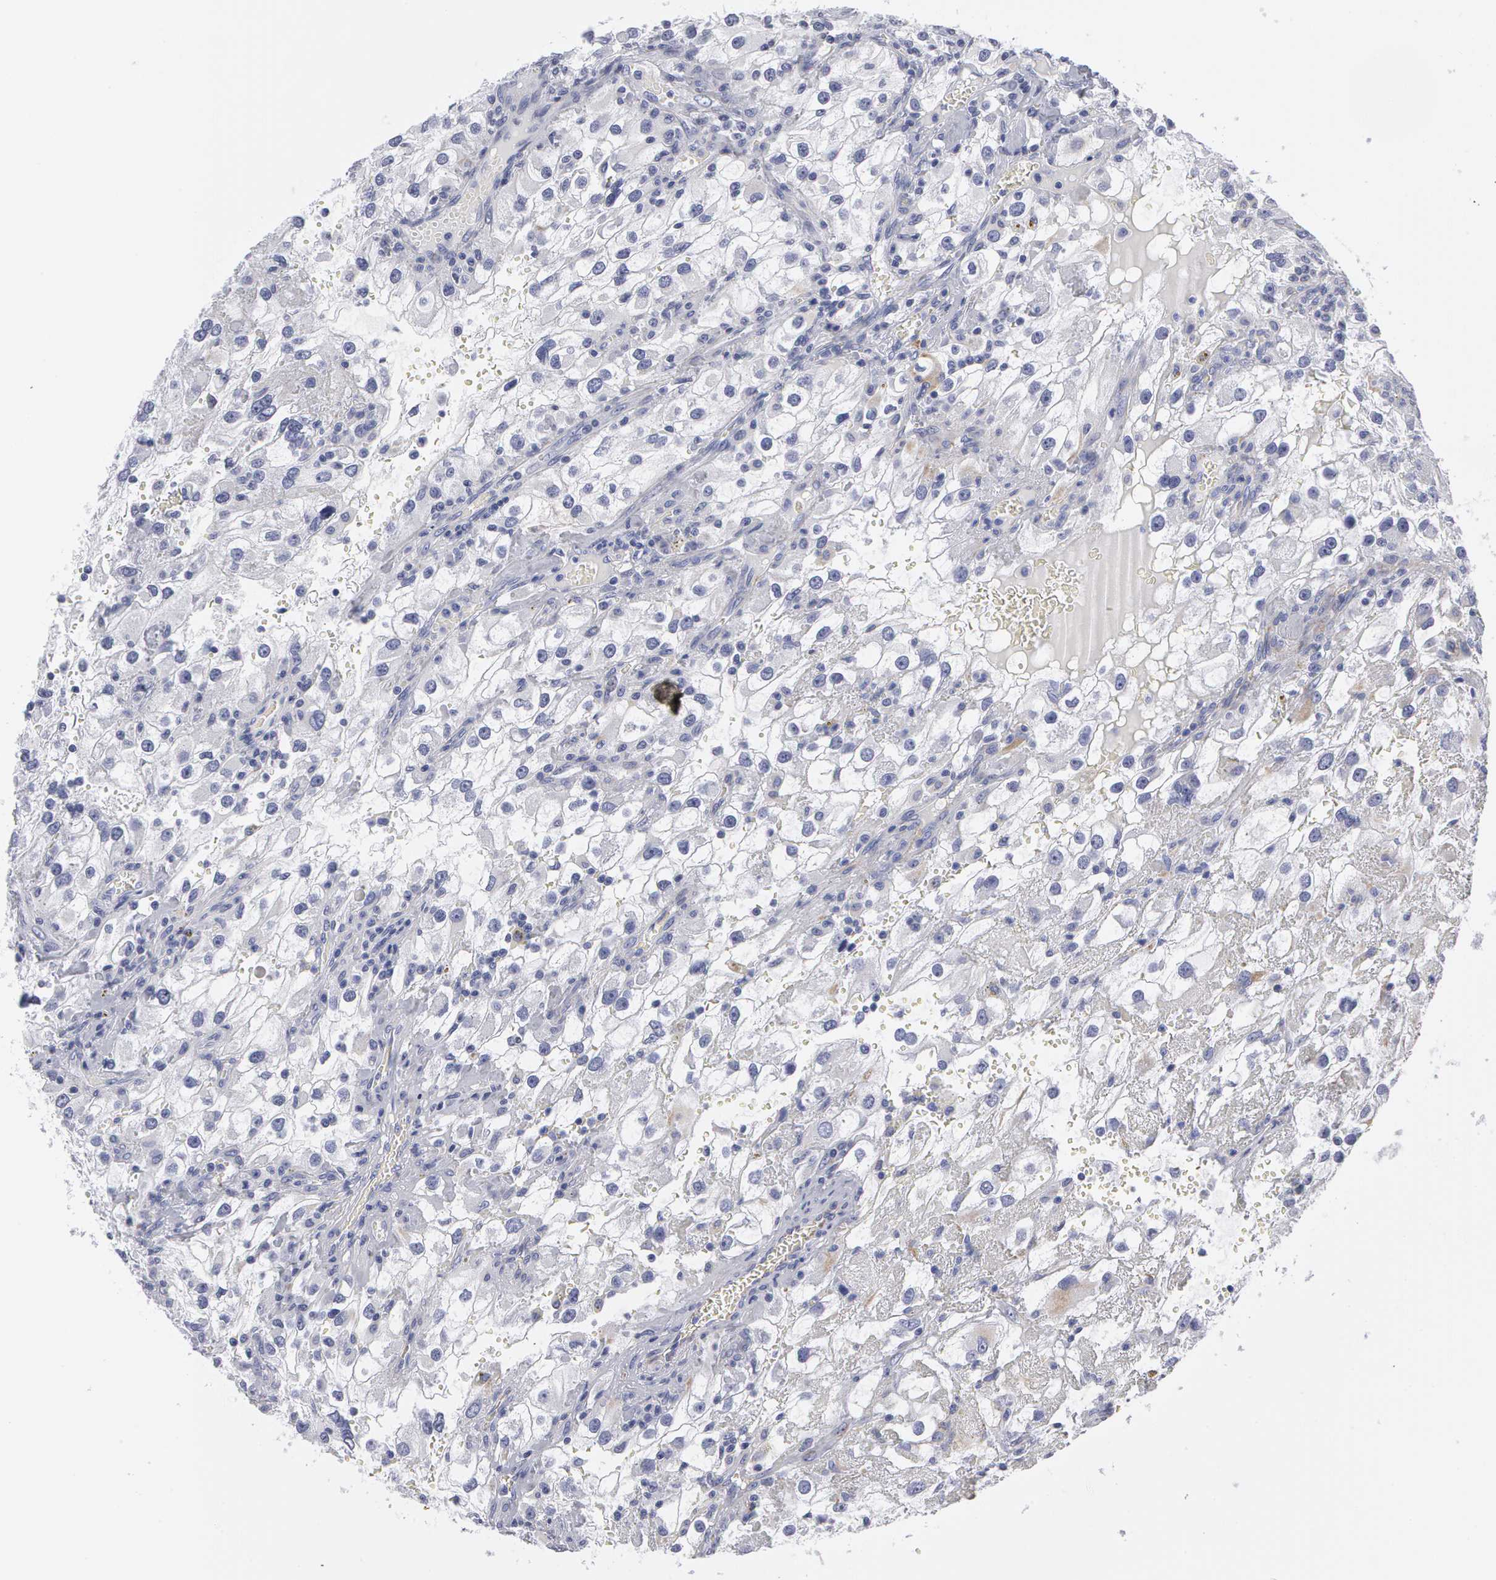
{"staining": {"intensity": "negative", "quantity": "none", "location": "none"}, "tissue": "renal cancer", "cell_type": "Tumor cells", "image_type": "cancer", "snomed": [{"axis": "morphology", "description": "Adenocarcinoma, NOS"}, {"axis": "topography", "description": "Kidney"}], "caption": "An IHC histopathology image of renal cancer (adenocarcinoma) is shown. There is no staining in tumor cells of renal cancer (adenocarcinoma). The staining was performed using DAB to visualize the protein expression in brown, while the nuclei were stained in blue with hematoxylin (Magnification: 20x).", "gene": "SMC1B", "patient": {"sex": "female", "age": 52}}